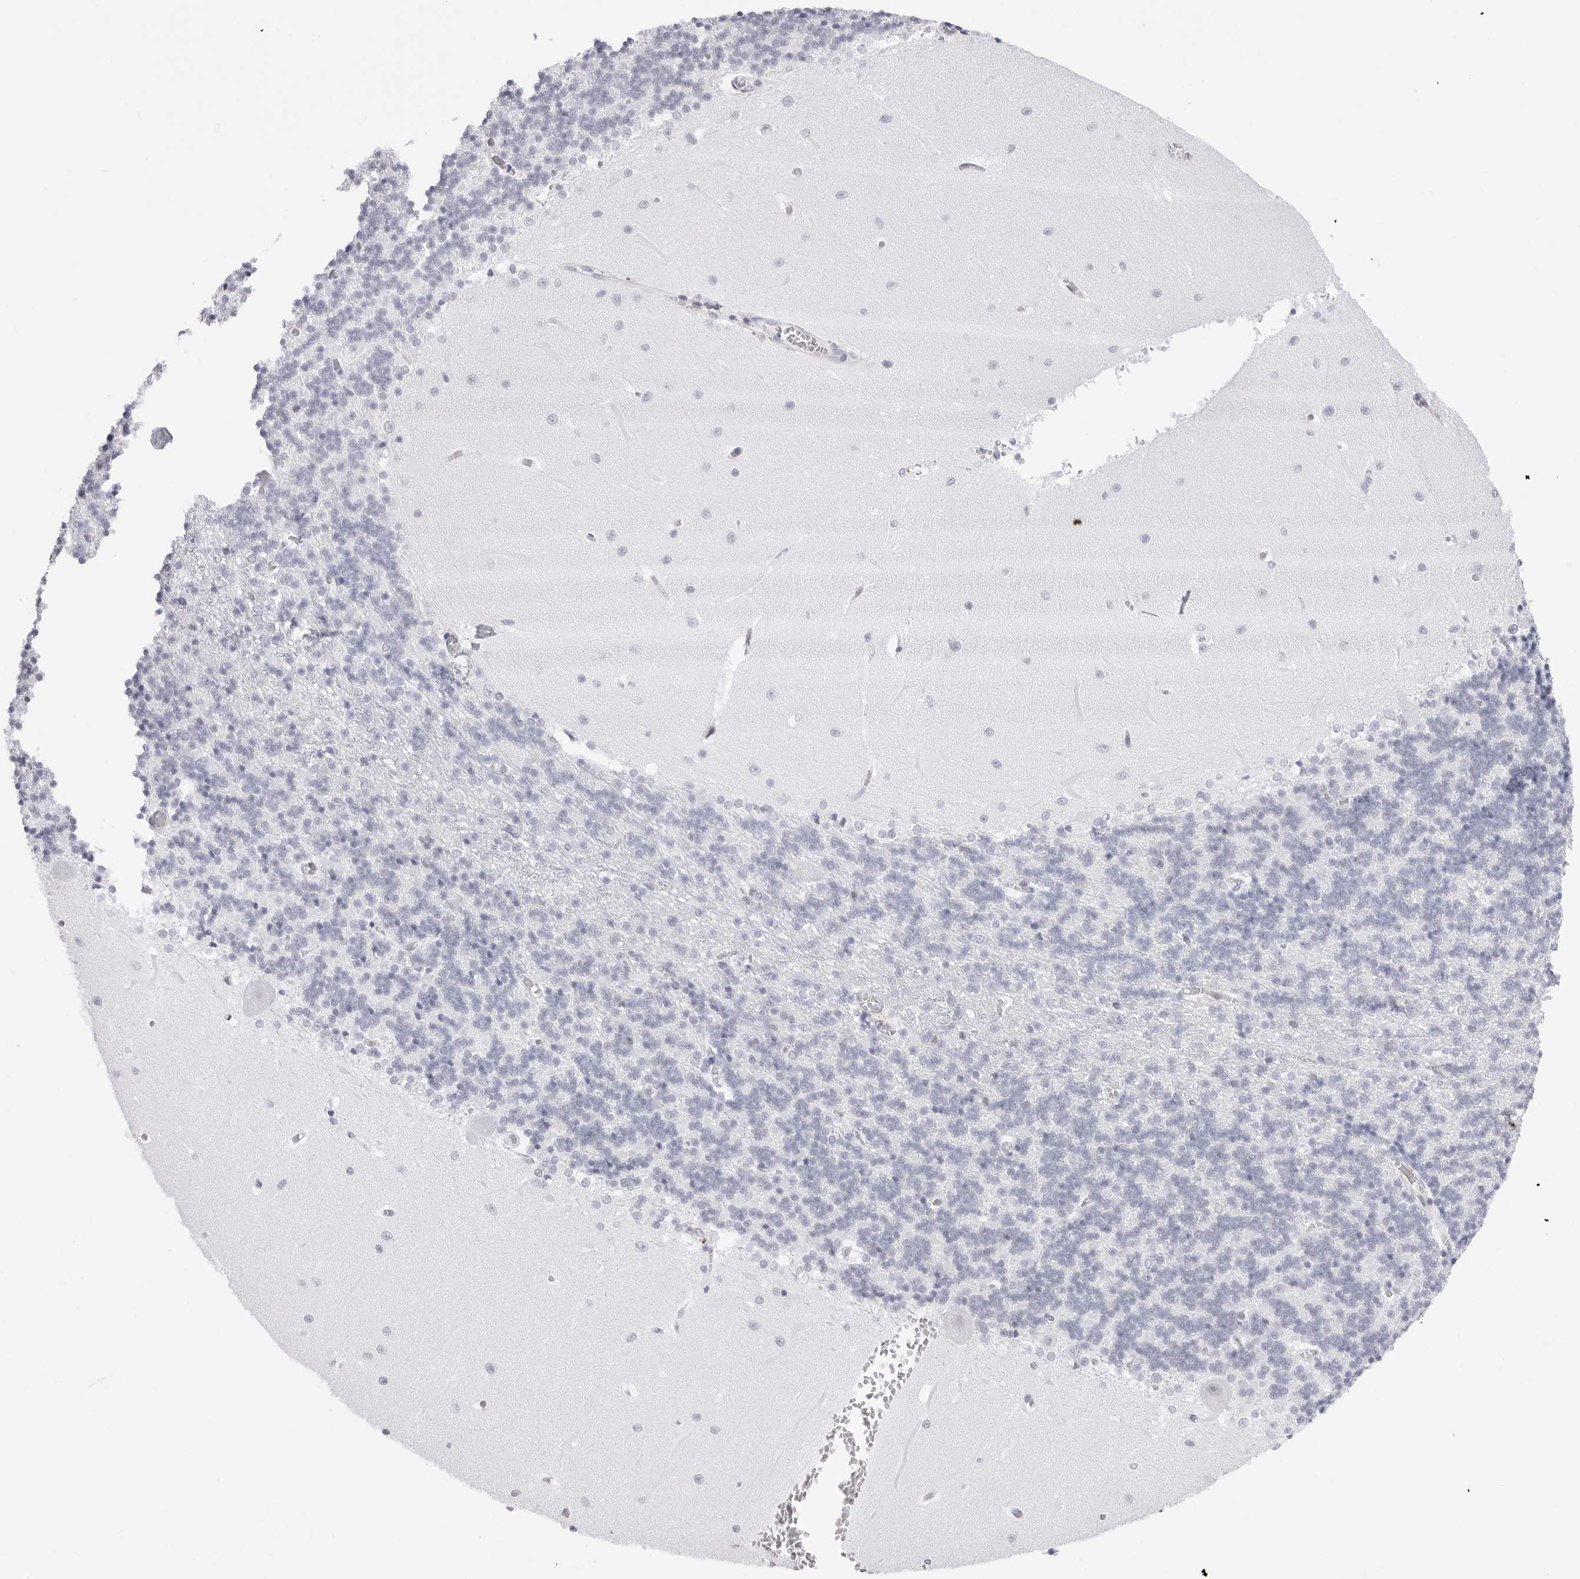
{"staining": {"intensity": "negative", "quantity": "none", "location": "none"}, "tissue": "cerebellum", "cell_type": "Cells in granular layer", "image_type": "normal", "snomed": [{"axis": "morphology", "description": "Normal tissue, NOS"}, {"axis": "topography", "description": "Cerebellum"}], "caption": "The histopathology image demonstrates no significant expression in cells in granular layer of cerebellum. Nuclei are stained in blue.", "gene": "NASP", "patient": {"sex": "male", "age": 37}}